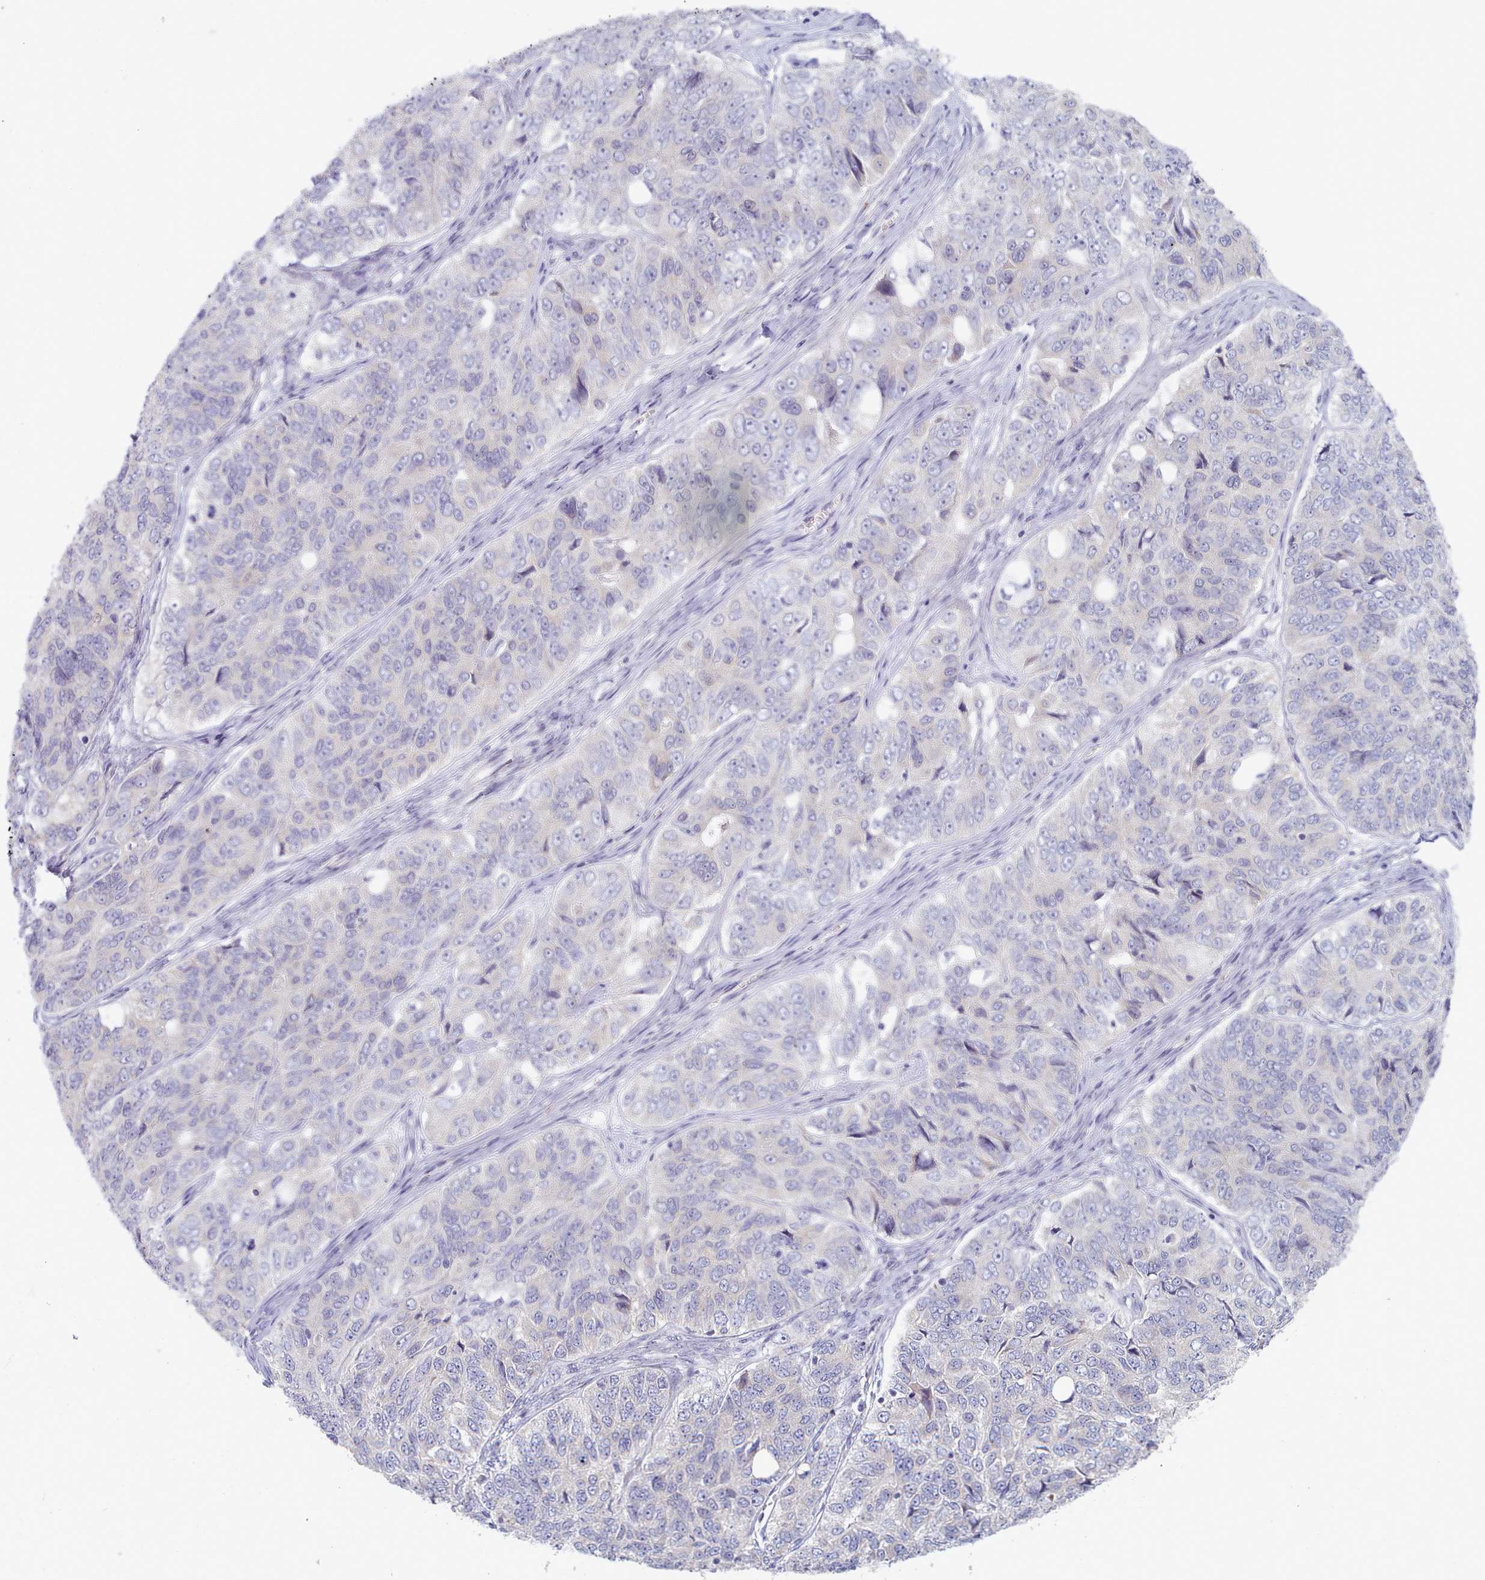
{"staining": {"intensity": "negative", "quantity": "none", "location": "none"}, "tissue": "ovarian cancer", "cell_type": "Tumor cells", "image_type": "cancer", "snomed": [{"axis": "morphology", "description": "Carcinoma, endometroid"}, {"axis": "topography", "description": "Ovary"}], "caption": "Immunohistochemical staining of human ovarian cancer (endometroid carcinoma) demonstrates no significant staining in tumor cells. Nuclei are stained in blue.", "gene": "TYW1B", "patient": {"sex": "female", "age": 51}}